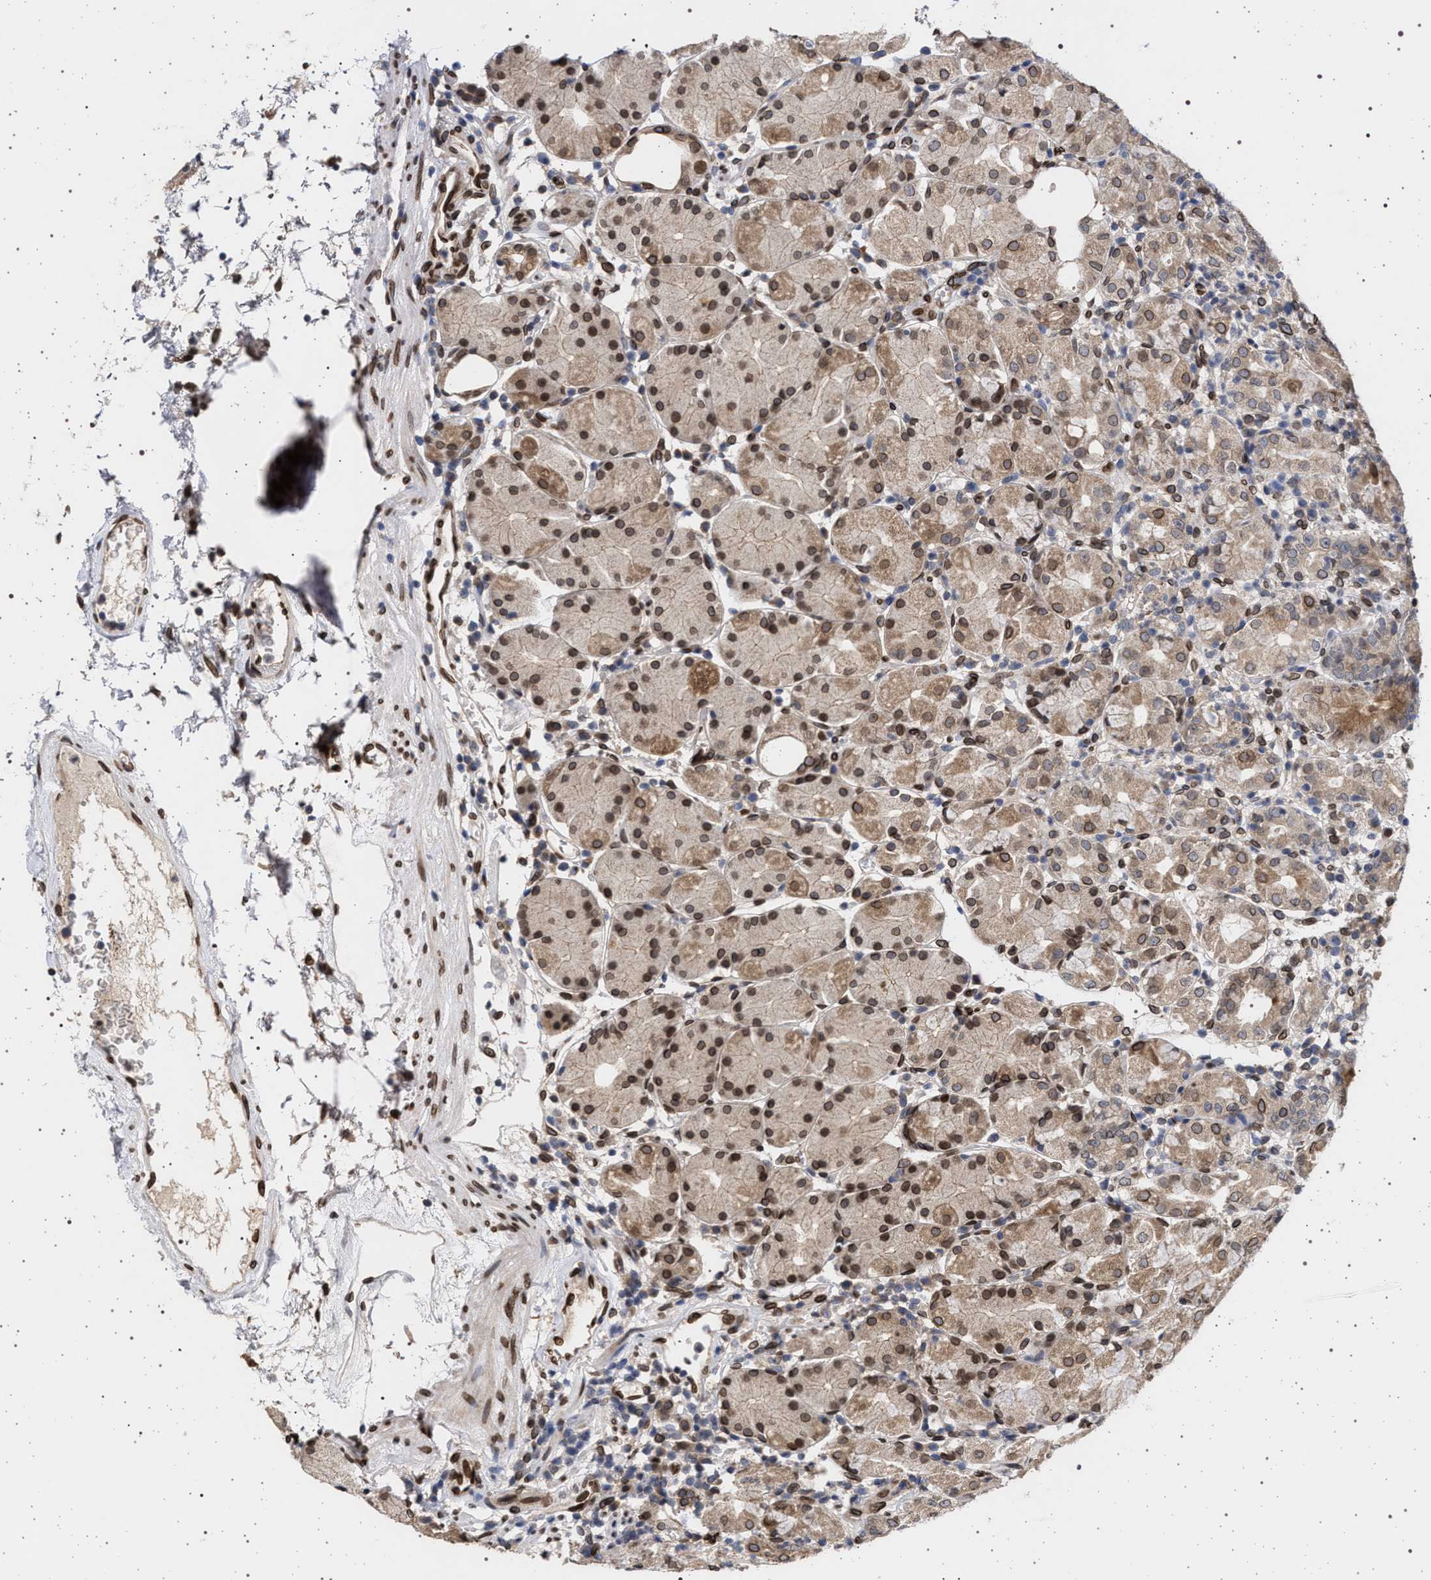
{"staining": {"intensity": "moderate", "quantity": ">75%", "location": "cytoplasmic/membranous,nuclear"}, "tissue": "stomach", "cell_type": "Glandular cells", "image_type": "normal", "snomed": [{"axis": "morphology", "description": "Normal tissue, NOS"}, {"axis": "topography", "description": "Stomach"}, {"axis": "topography", "description": "Stomach, lower"}], "caption": "Protein analysis of benign stomach shows moderate cytoplasmic/membranous,nuclear staining in approximately >75% of glandular cells. The staining was performed using DAB to visualize the protein expression in brown, while the nuclei were stained in blue with hematoxylin (Magnification: 20x).", "gene": "ING2", "patient": {"sex": "female", "age": 75}}